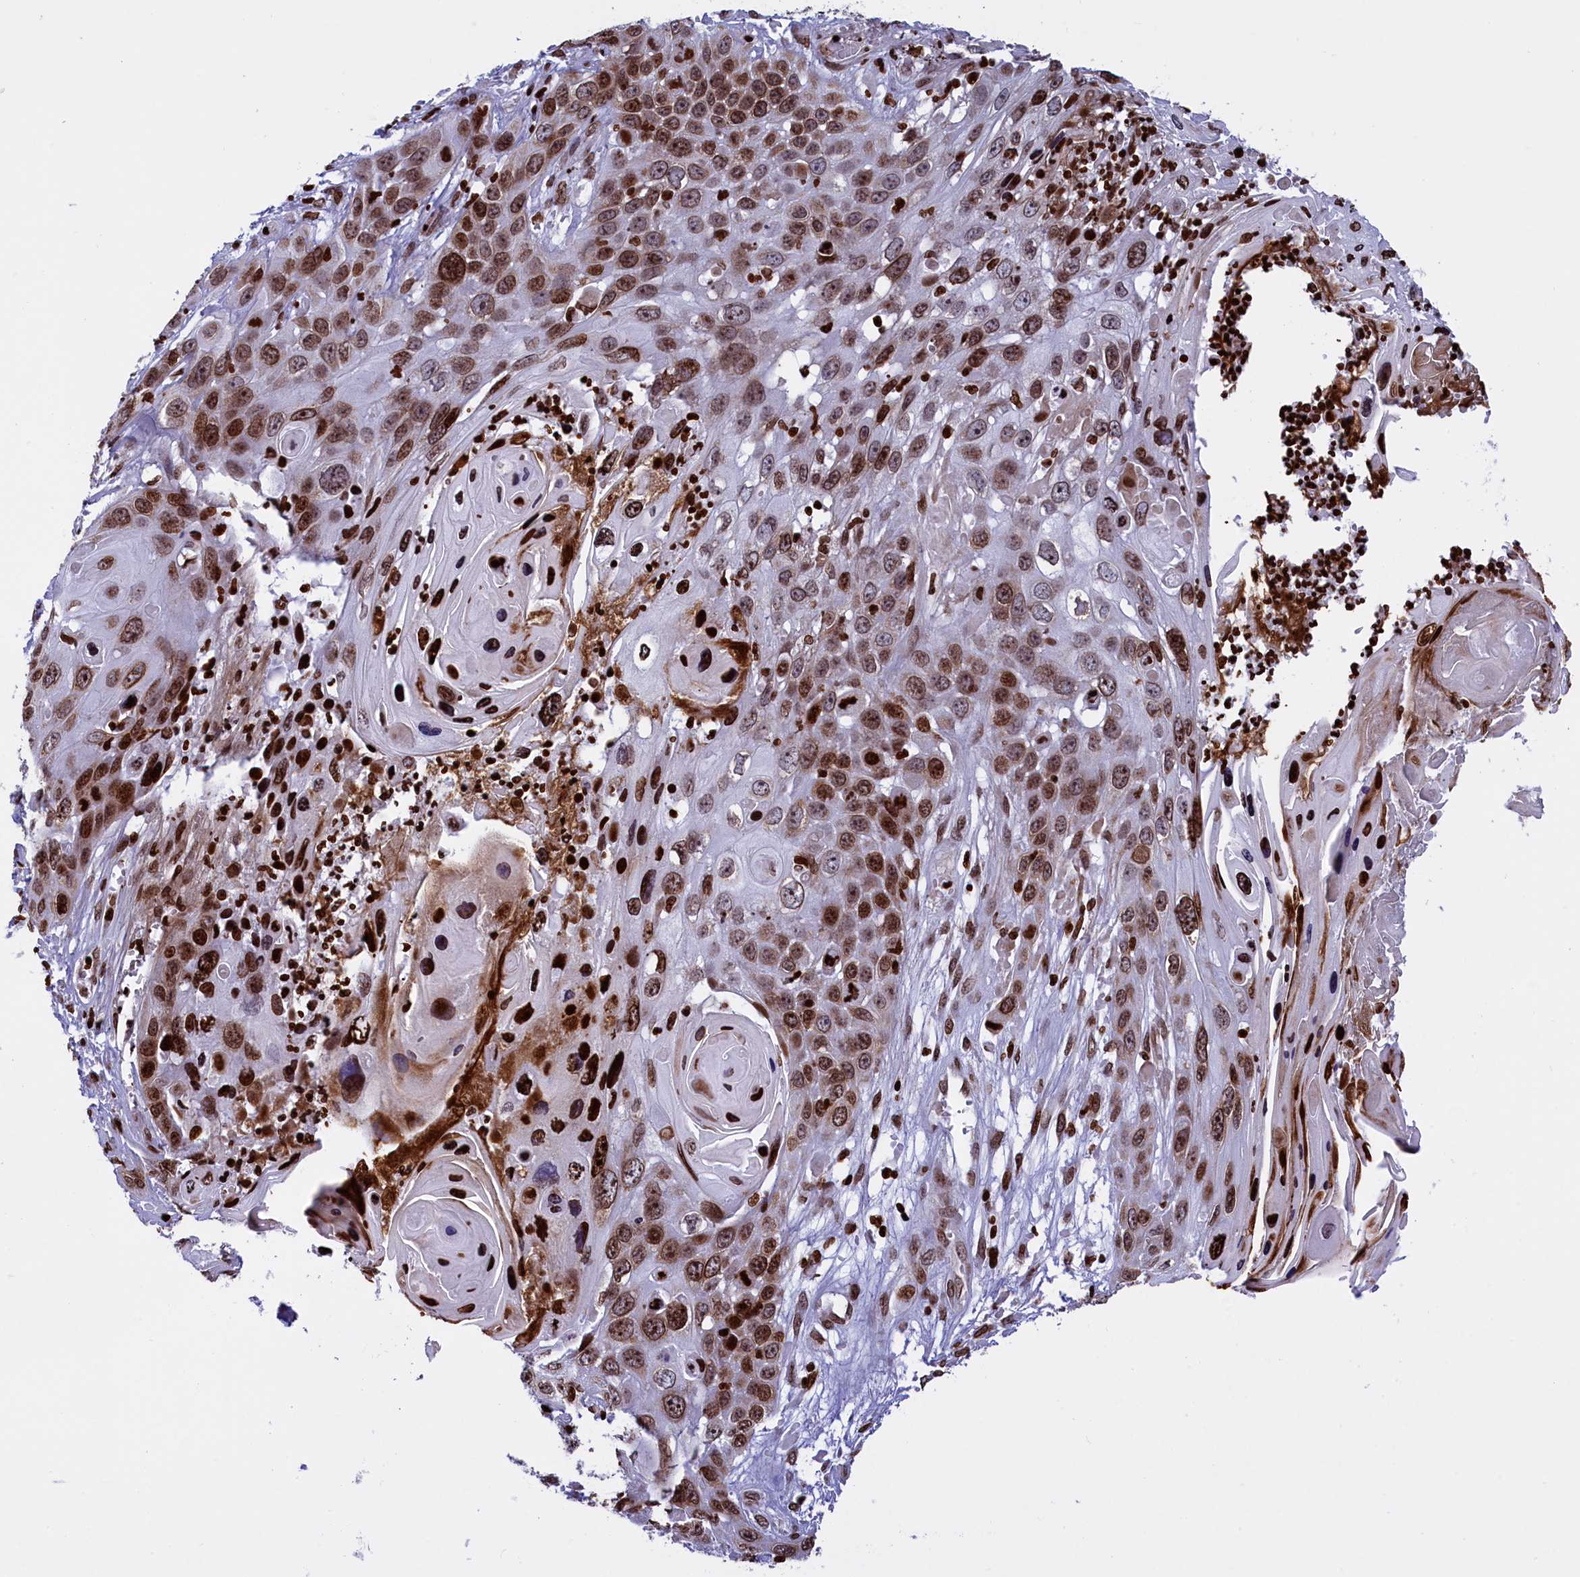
{"staining": {"intensity": "strong", "quantity": "25%-75%", "location": "nuclear"}, "tissue": "skin cancer", "cell_type": "Tumor cells", "image_type": "cancer", "snomed": [{"axis": "morphology", "description": "Squamous cell carcinoma, NOS"}, {"axis": "topography", "description": "Skin"}], "caption": "This histopathology image shows IHC staining of skin cancer, with high strong nuclear positivity in approximately 25%-75% of tumor cells.", "gene": "TIMM29", "patient": {"sex": "male", "age": 55}}